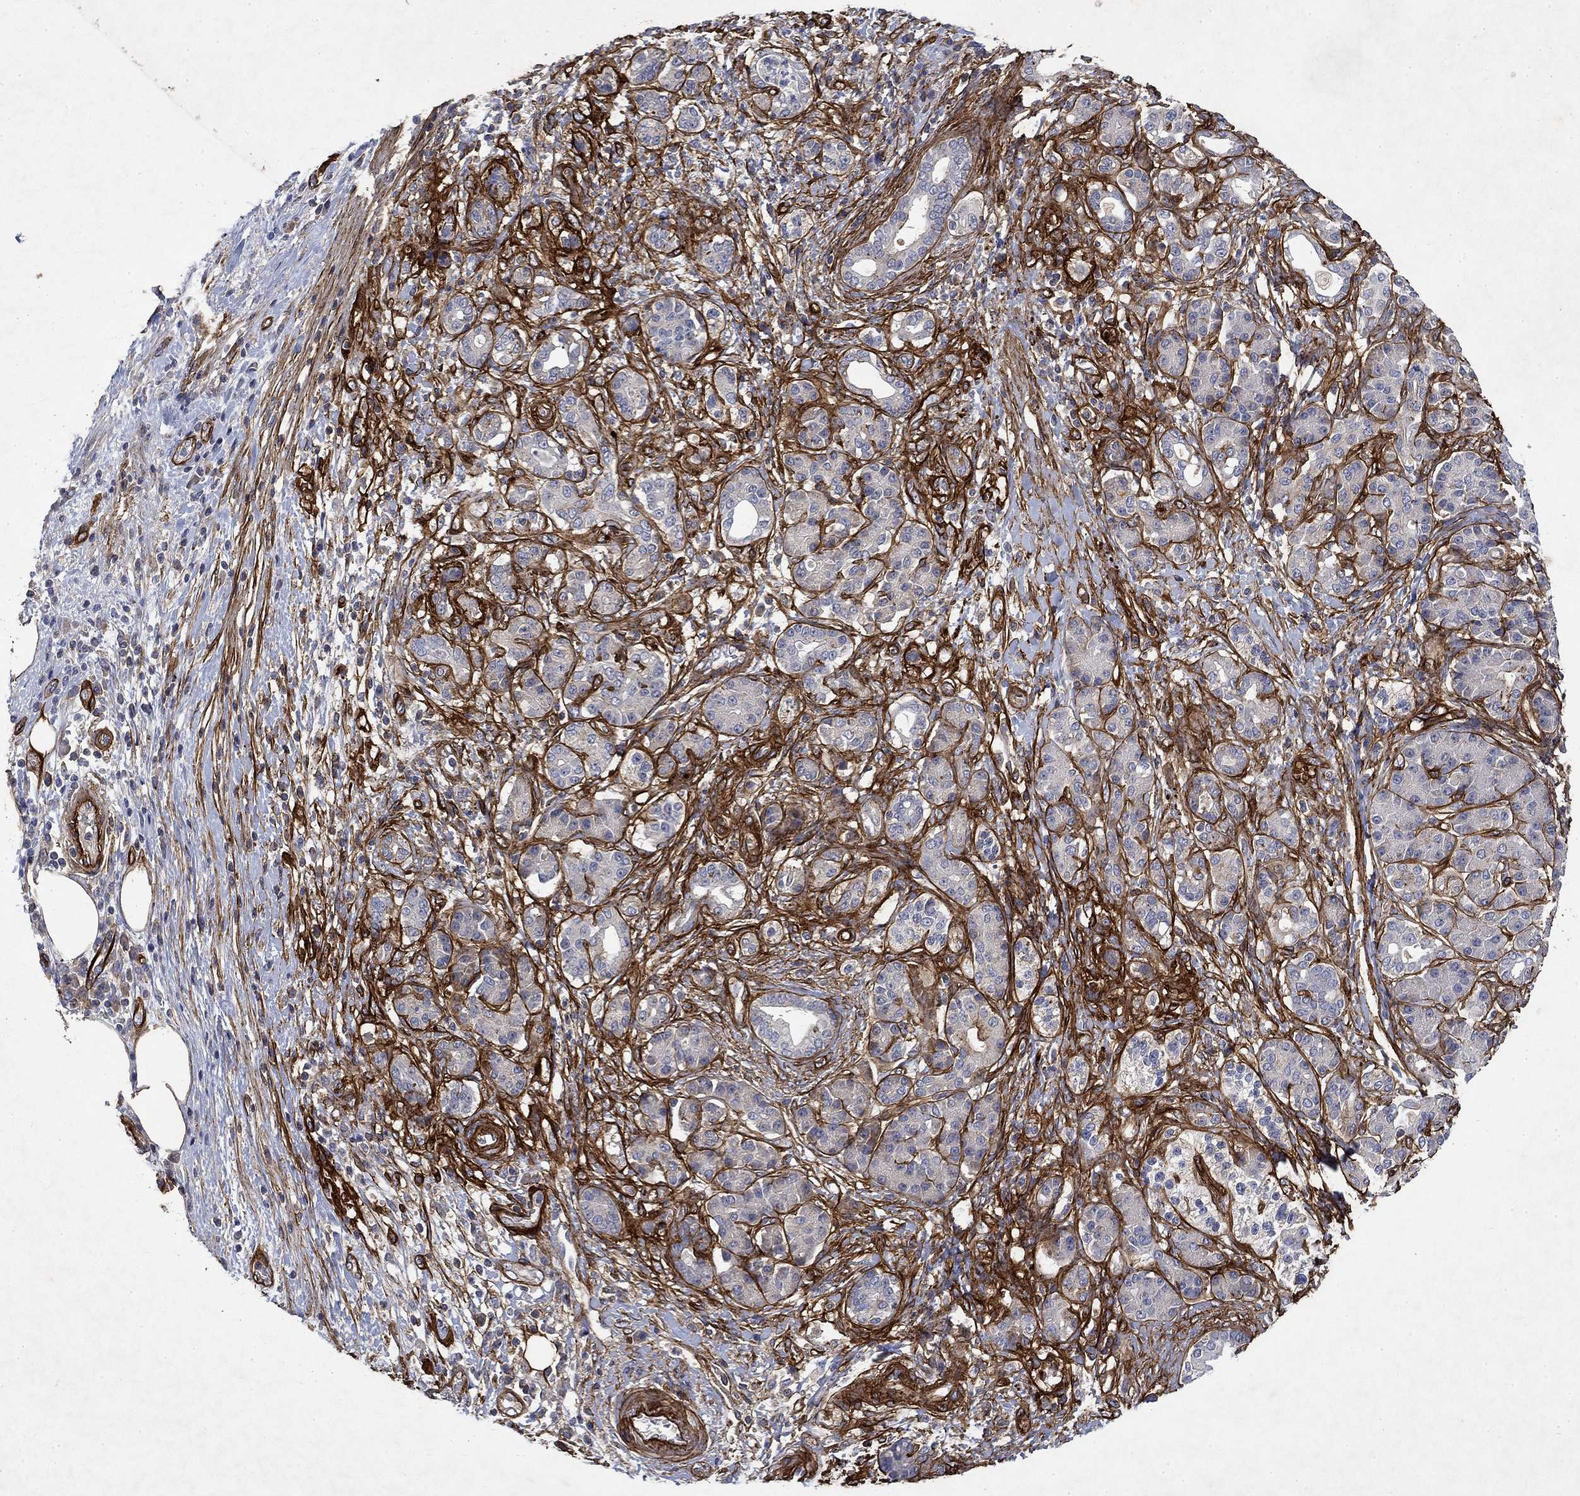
{"staining": {"intensity": "negative", "quantity": "none", "location": "none"}, "tissue": "pancreatic cancer", "cell_type": "Tumor cells", "image_type": "cancer", "snomed": [{"axis": "morphology", "description": "Adenocarcinoma, NOS"}, {"axis": "topography", "description": "Pancreas"}], "caption": "Immunohistochemistry (IHC) of human pancreatic cancer (adenocarcinoma) displays no staining in tumor cells. The staining is performed using DAB brown chromogen with nuclei counter-stained in using hematoxylin.", "gene": "COL4A2", "patient": {"sex": "female", "age": 73}}